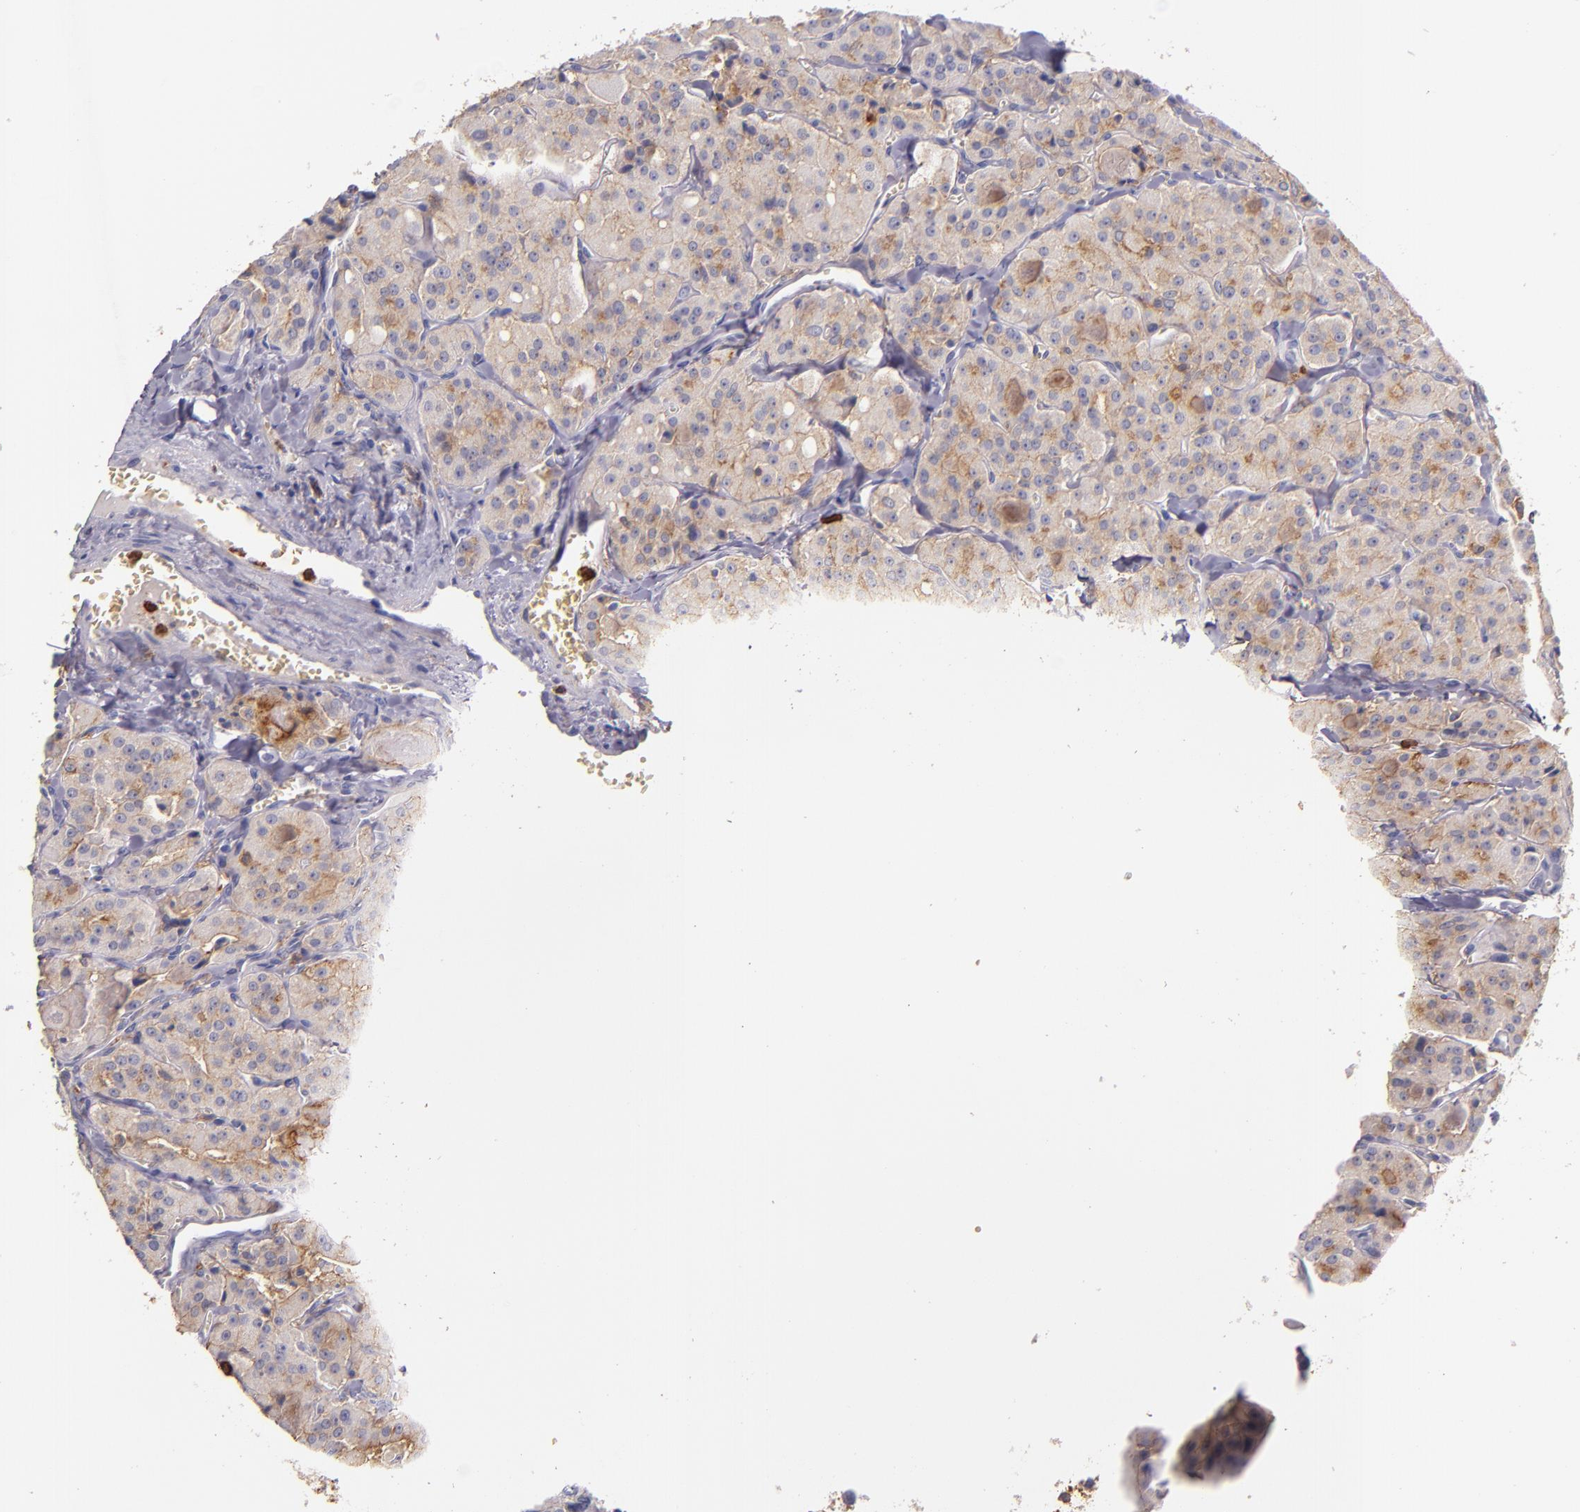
{"staining": {"intensity": "weak", "quantity": "25%-75%", "location": "cytoplasmic/membranous"}, "tissue": "thyroid cancer", "cell_type": "Tumor cells", "image_type": "cancer", "snomed": [{"axis": "morphology", "description": "Carcinoma, NOS"}, {"axis": "topography", "description": "Thyroid gland"}], "caption": "Thyroid cancer was stained to show a protein in brown. There is low levels of weak cytoplasmic/membranous positivity in about 25%-75% of tumor cells.", "gene": "C5AR1", "patient": {"sex": "male", "age": 76}}